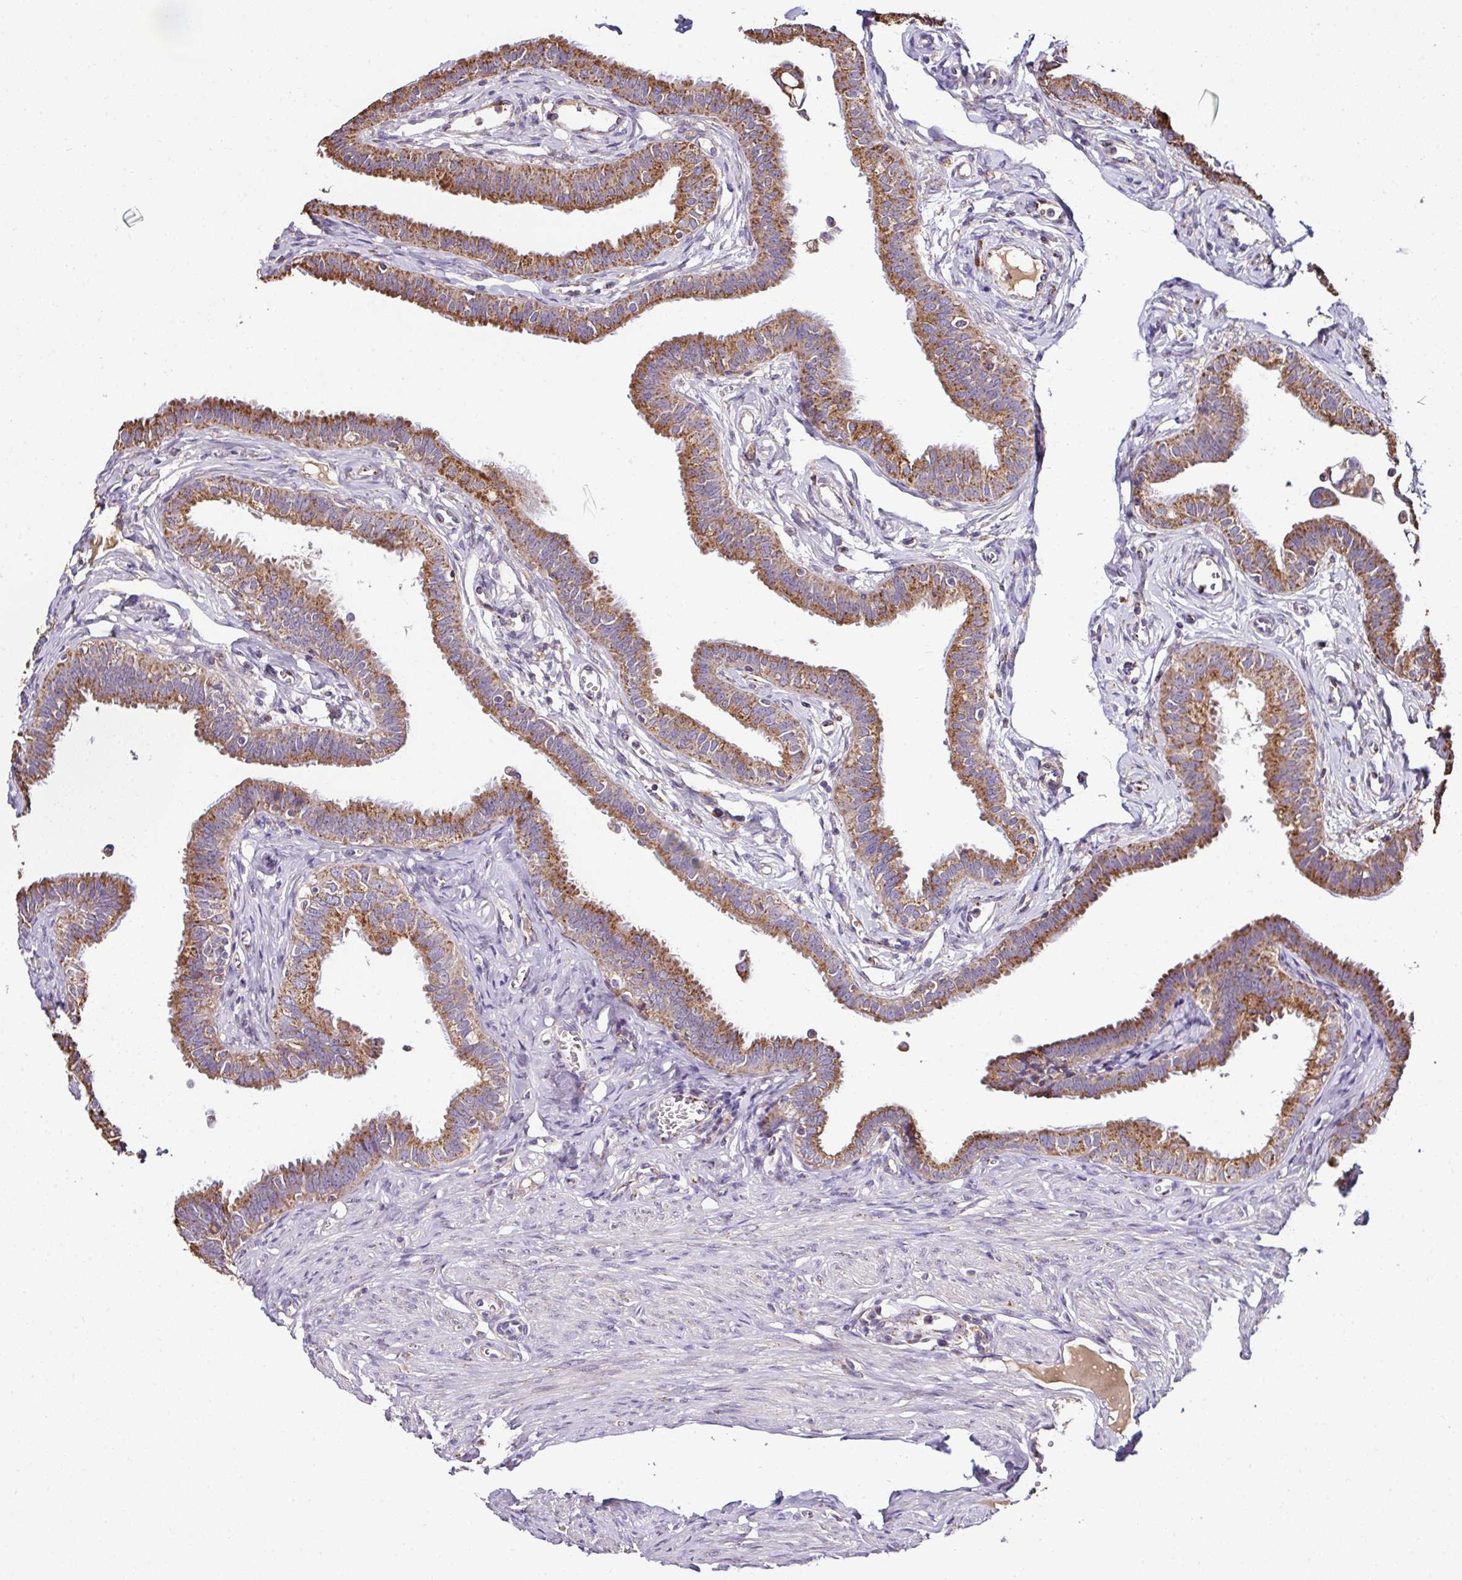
{"staining": {"intensity": "moderate", "quantity": ">75%", "location": "cytoplasmic/membranous"}, "tissue": "fallopian tube", "cell_type": "Glandular cells", "image_type": "normal", "snomed": [{"axis": "morphology", "description": "Normal tissue, NOS"}, {"axis": "morphology", "description": "Carcinoma, NOS"}, {"axis": "topography", "description": "Fallopian tube"}, {"axis": "topography", "description": "Ovary"}], "caption": "The histopathology image displays staining of normal fallopian tube, revealing moderate cytoplasmic/membranous protein expression (brown color) within glandular cells.", "gene": "CPD", "patient": {"sex": "female", "age": 59}}